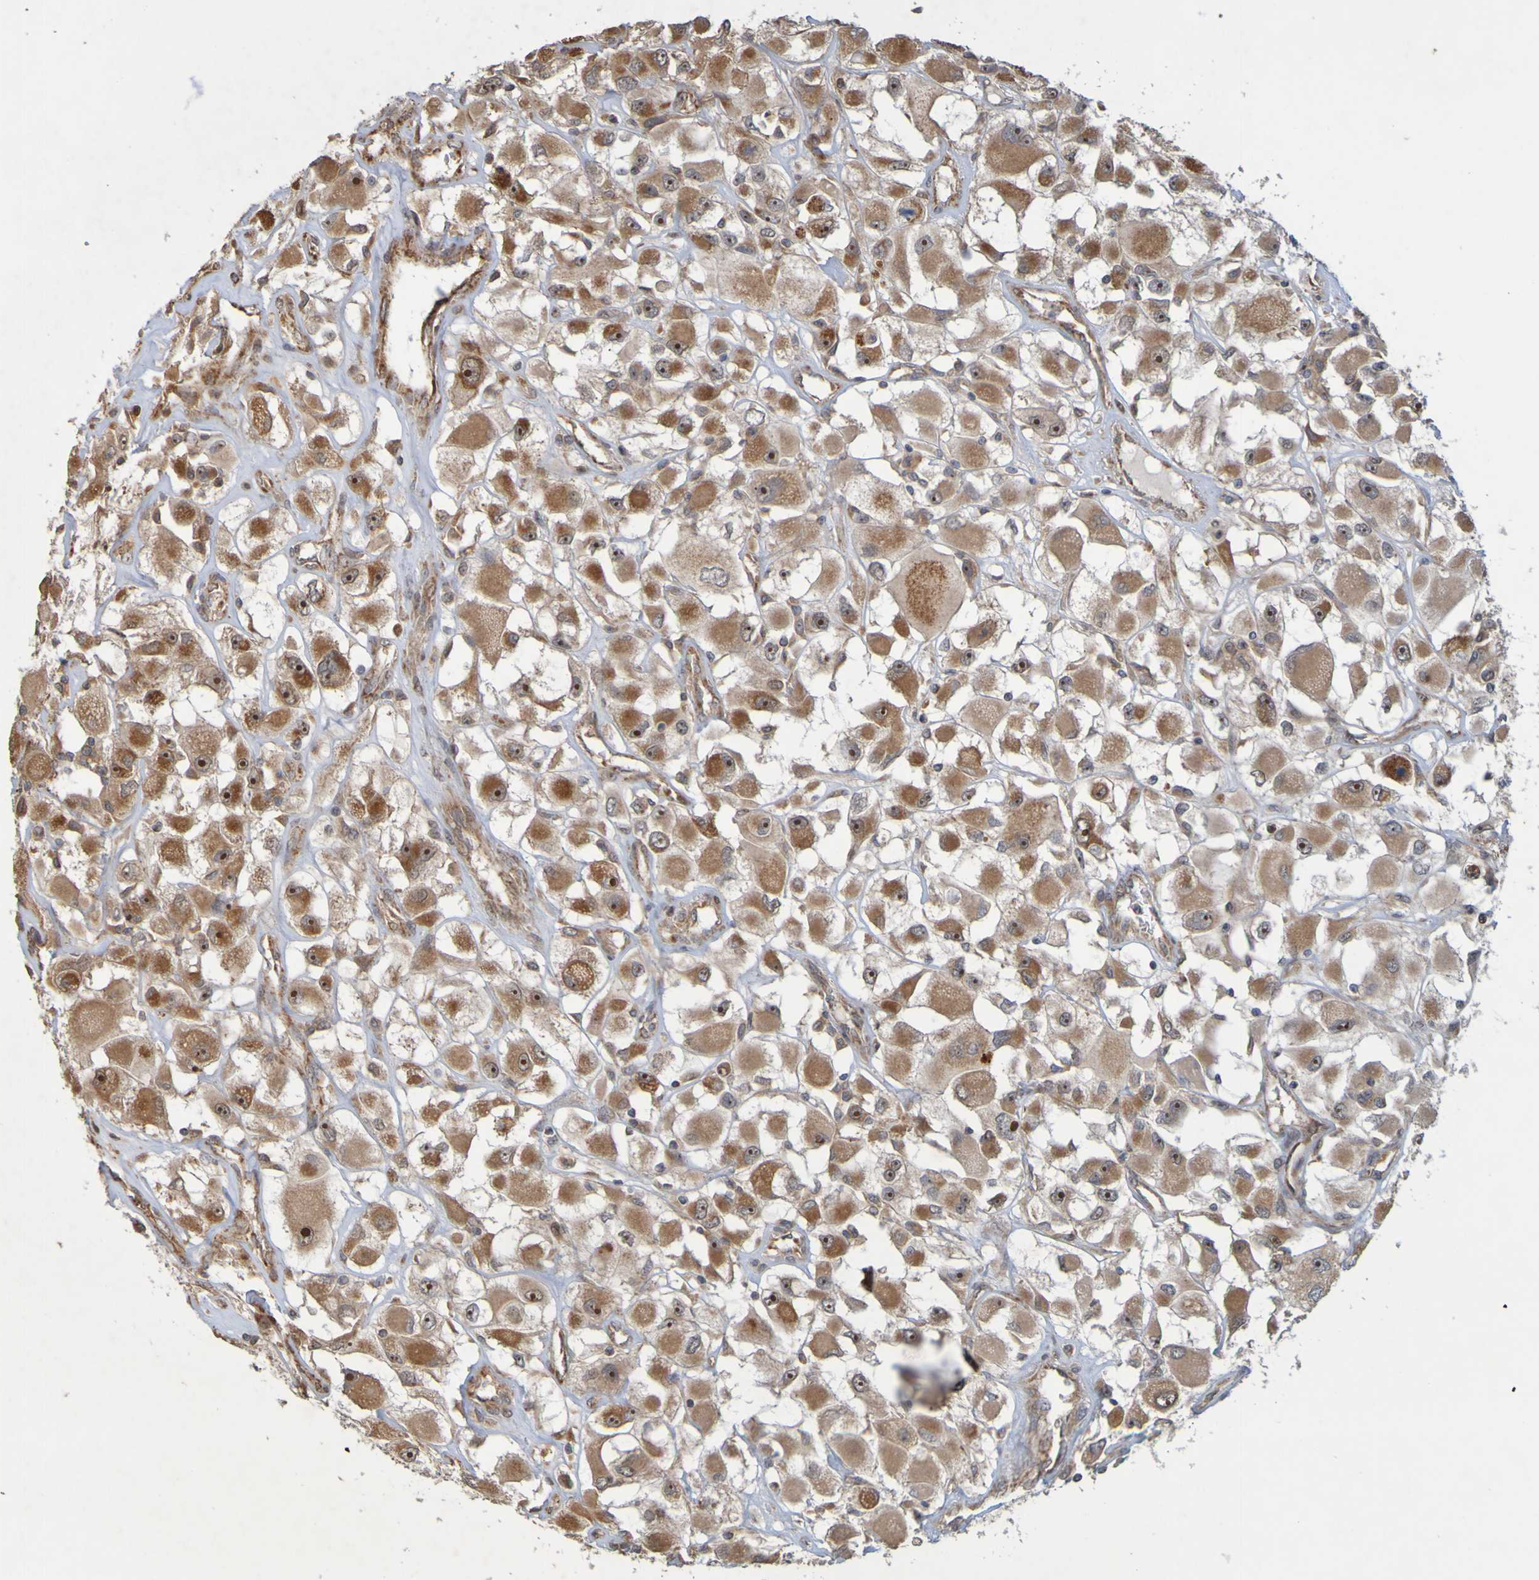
{"staining": {"intensity": "moderate", "quantity": ">75%", "location": "cytoplasmic/membranous,nuclear"}, "tissue": "renal cancer", "cell_type": "Tumor cells", "image_type": "cancer", "snomed": [{"axis": "morphology", "description": "Adenocarcinoma, NOS"}, {"axis": "topography", "description": "Kidney"}], "caption": "This micrograph demonstrates renal cancer (adenocarcinoma) stained with immunohistochemistry to label a protein in brown. The cytoplasmic/membranous and nuclear of tumor cells show moderate positivity for the protein. Nuclei are counter-stained blue.", "gene": "TMBIM1", "patient": {"sex": "female", "age": 52}}